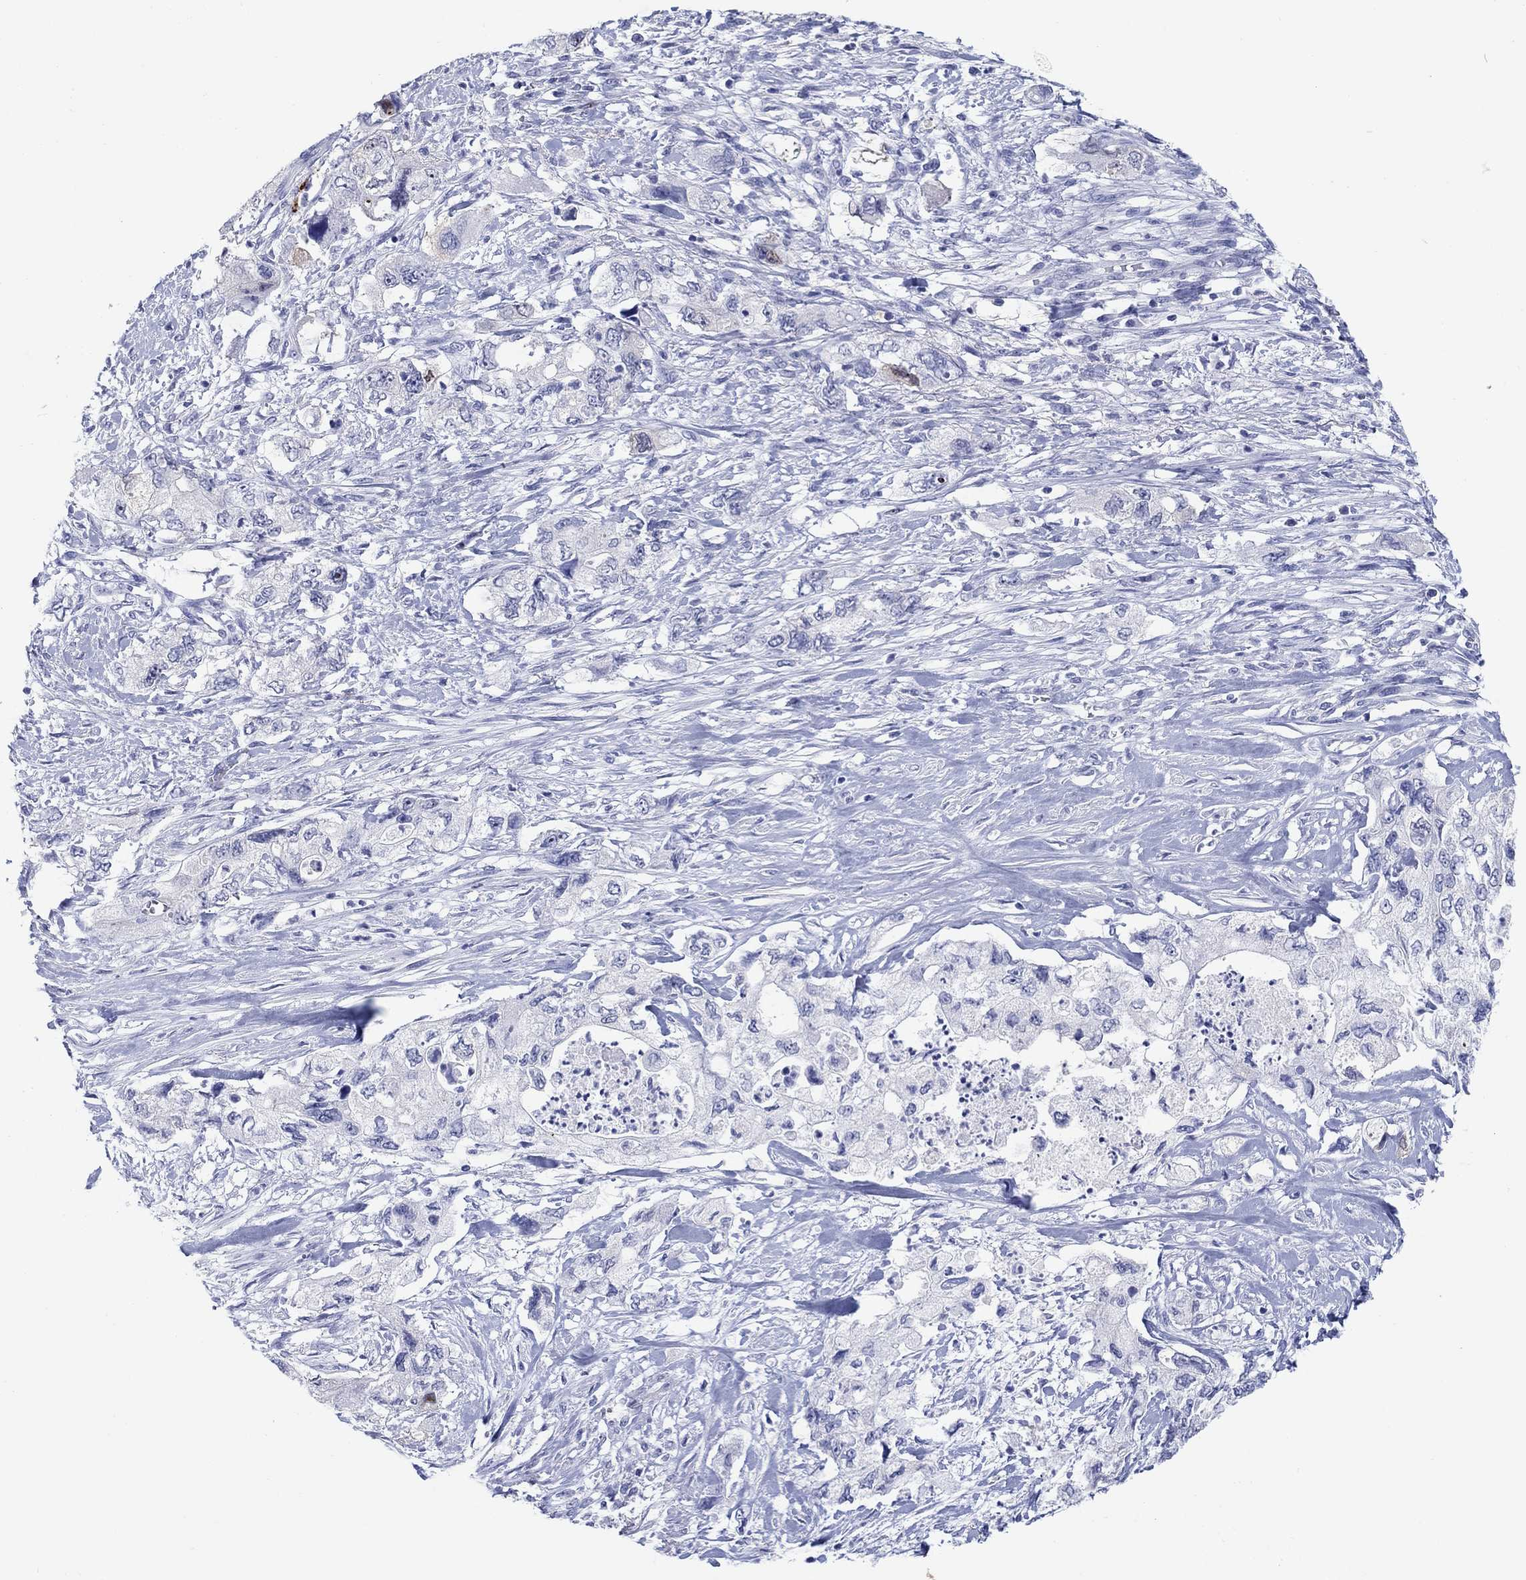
{"staining": {"intensity": "strong", "quantity": "<25%", "location": "cytoplasmic/membranous,nuclear"}, "tissue": "pancreatic cancer", "cell_type": "Tumor cells", "image_type": "cancer", "snomed": [{"axis": "morphology", "description": "Adenocarcinoma, NOS"}, {"axis": "topography", "description": "Pancreas"}], "caption": "Immunohistochemical staining of human pancreatic cancer shows medium levels of strong cytoplasmic/membranous and nuclear protein expression in about <25% of tumor cells.", "gene": "AKR1C2", "patient": {"sex": "female", "age": 73}}